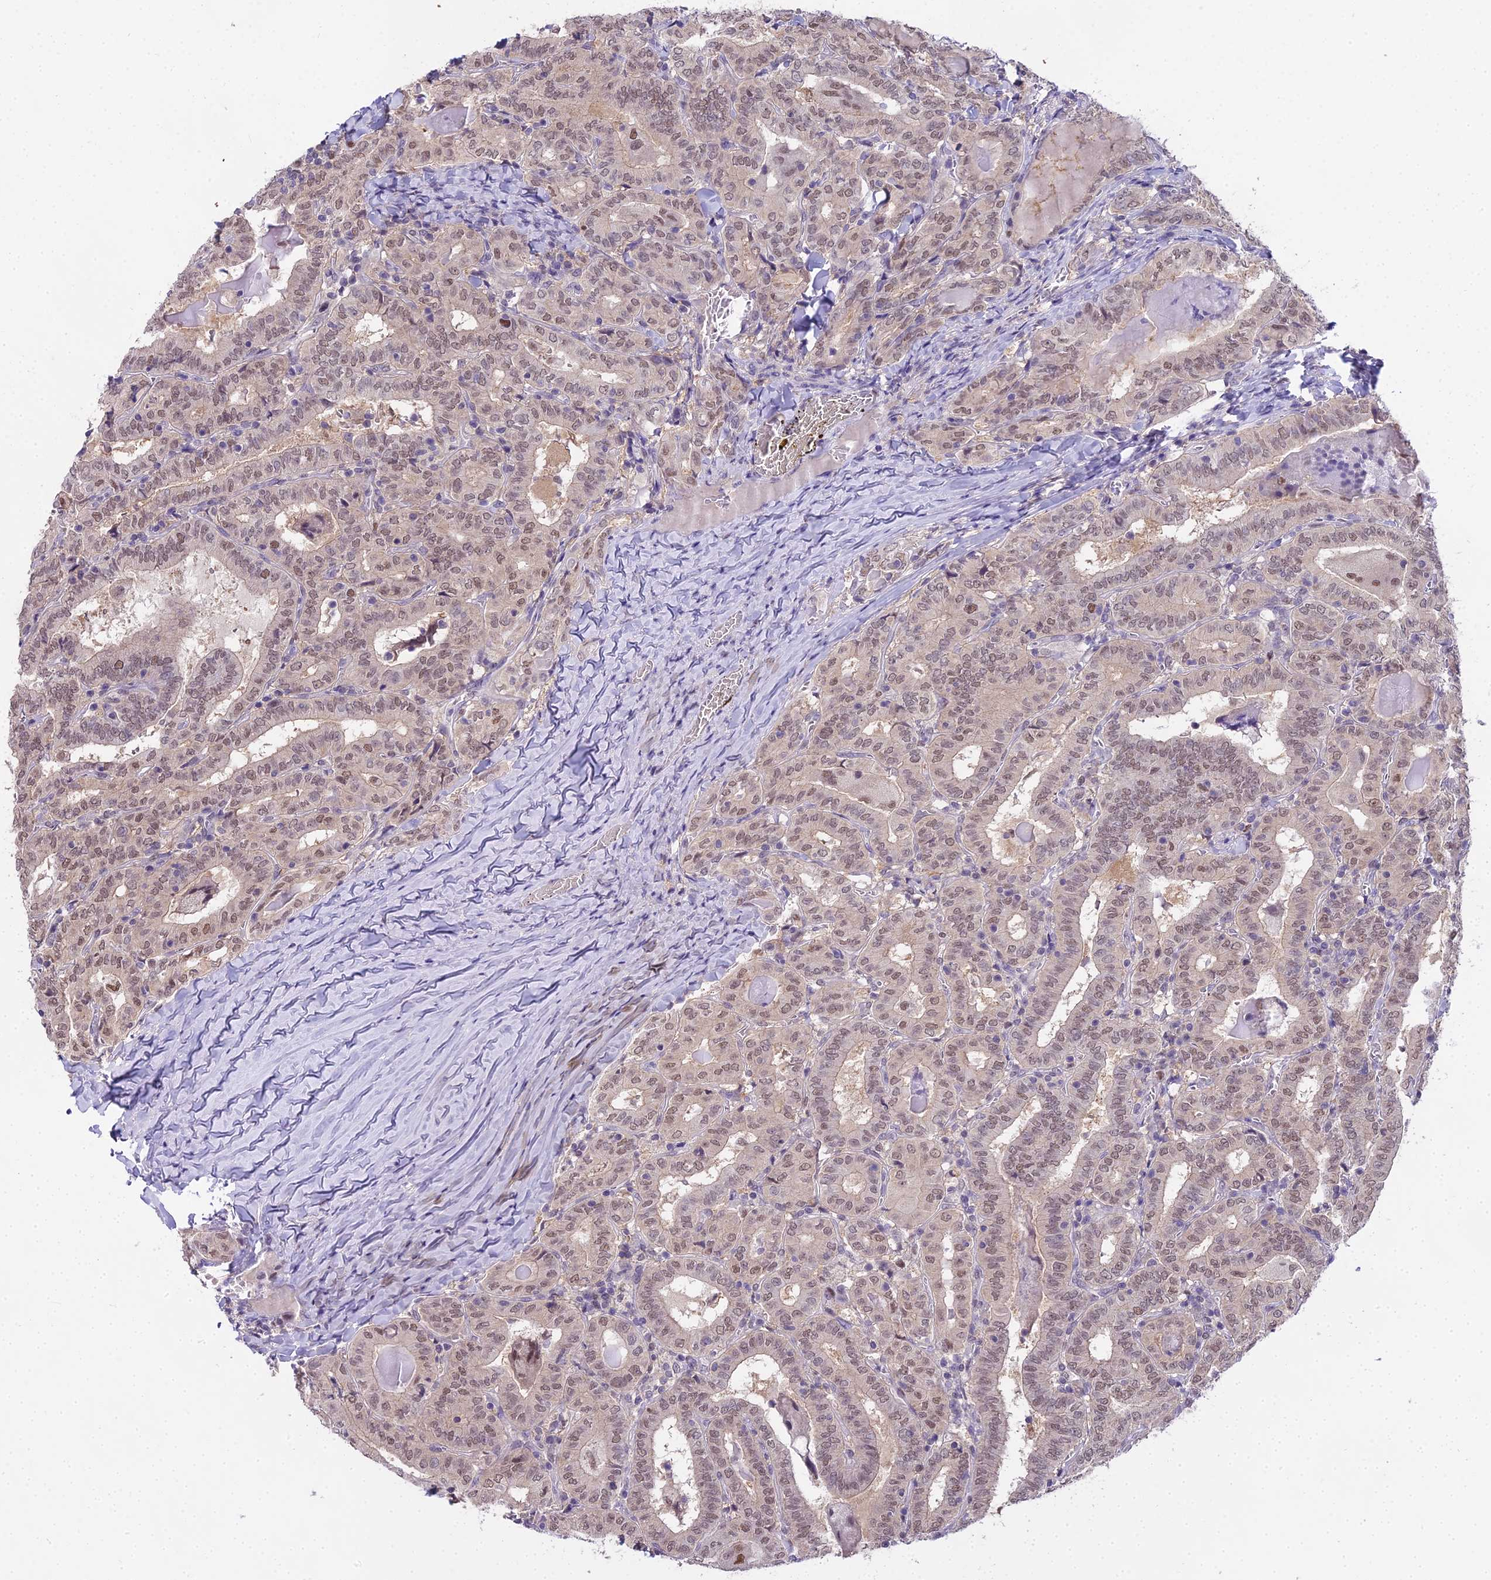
{"staining": {"intensity": "moderate", "quantity": ">75%", "location": "nuclear"}, "tissue": "thyroid cancer", "cell_type": "Tumor cells", "image_type": "cancer", "snomed": [{"axis": "morphology", "description": "Papillary adenocarcinoma, NOS"}, {"axis": "topography", "description": "Thyroid gland"}], "caption": "About >75% of tumor cells in human thyroid papillary adenocarcinoma exhibit moderate nuclear protein positivity as visualized by brown immunohistochemical staining.", "gene": "MAT2A", "patient": {"sex": "female", "age": 72}}